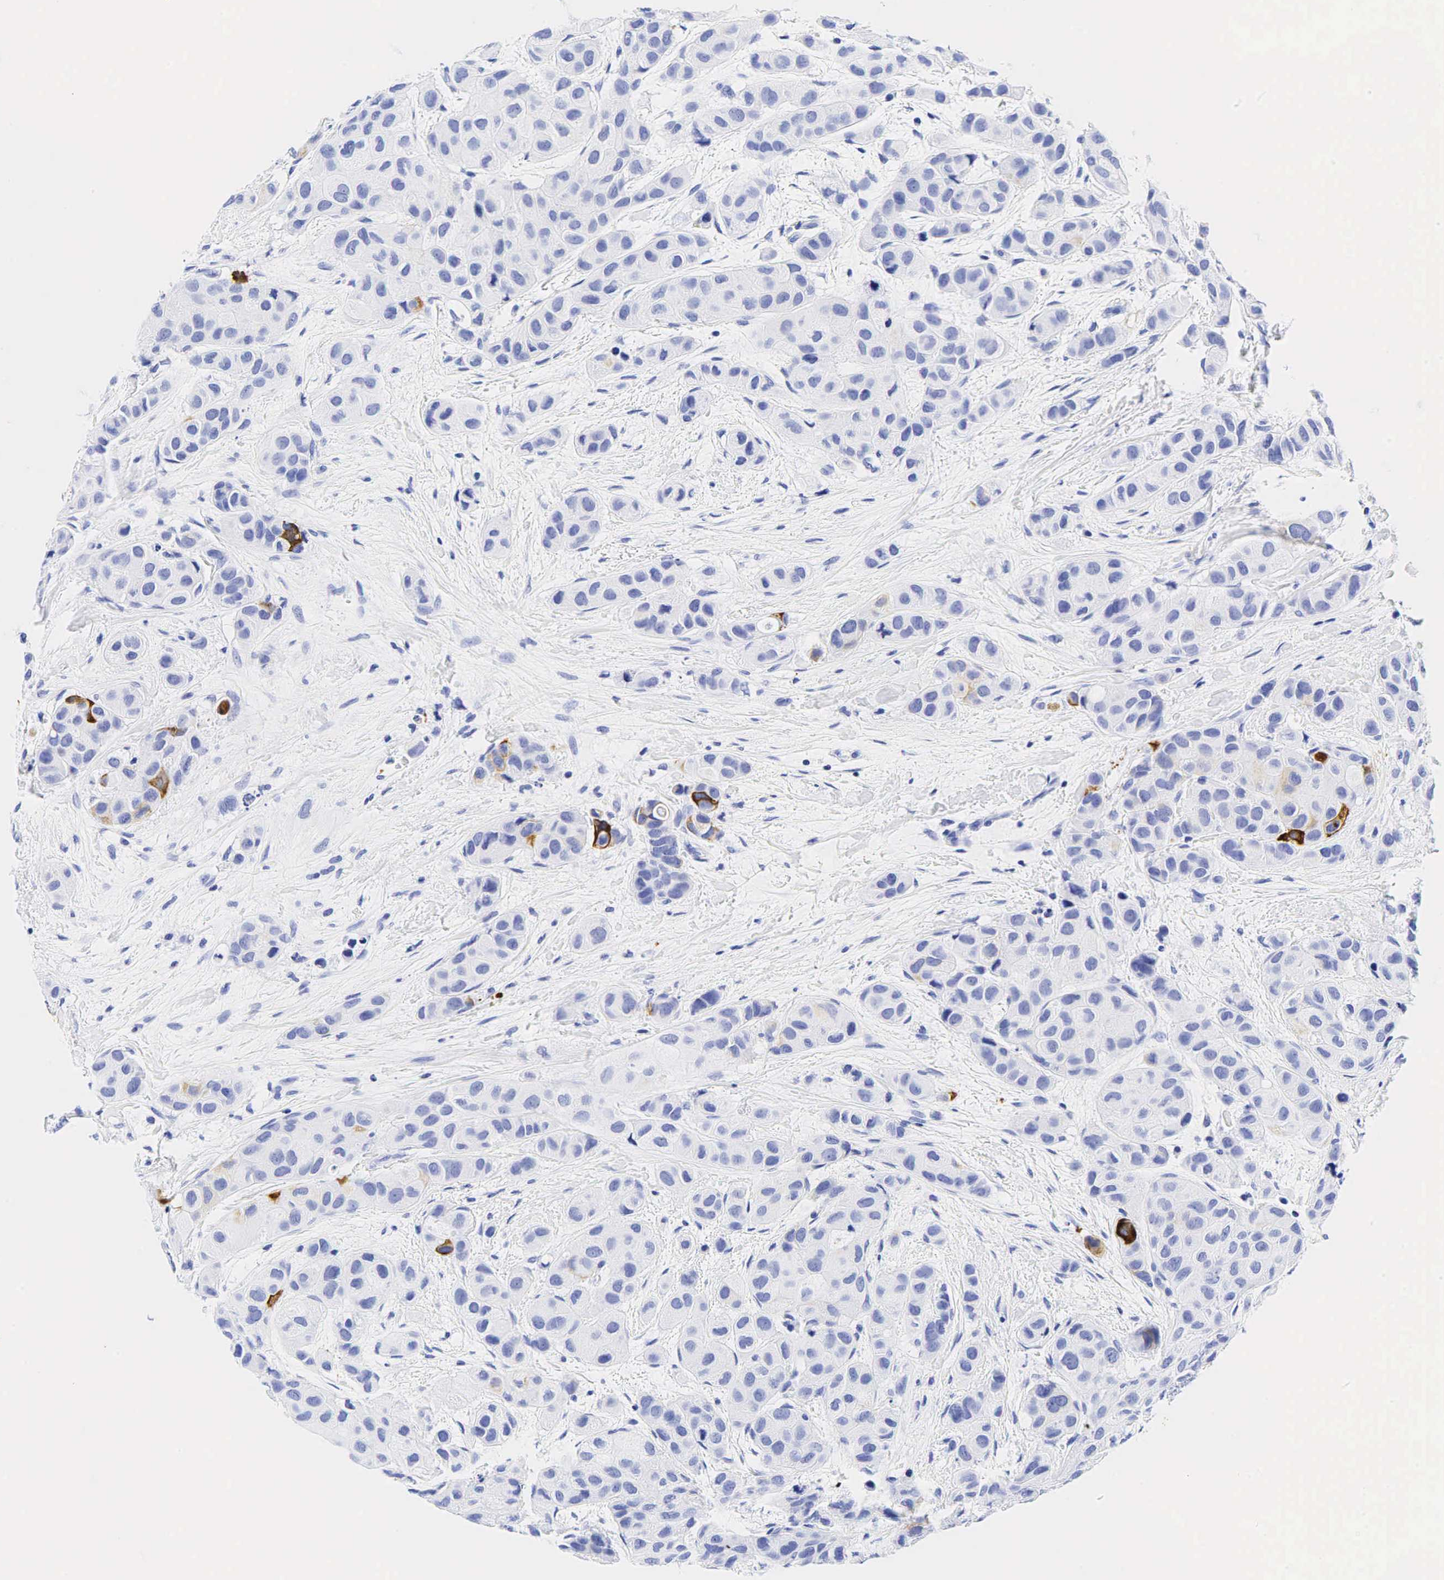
{"staining": {"intensity": "strong", "quantity": "<25%", "location": "cytoplasmic/membranous"}, "tissue": "breast cancer", "cell_type": "Tumor cells", "image_type": "cancer", "snomed": [{"axis": "morphology", "description": "Duct carcinoma"}, {"axis": "topography", "description": "Breast"}], "caption": "An IHC photomicrograph of tumor tissue is shown. Protein staining in brown shows strong cytoplasmic/membranous positivity in breast cancer (infiltrating ductal carcinoma) within tumor cells.", "gene": "KRT7", "patient": {"sex": "female", "age": 68}}